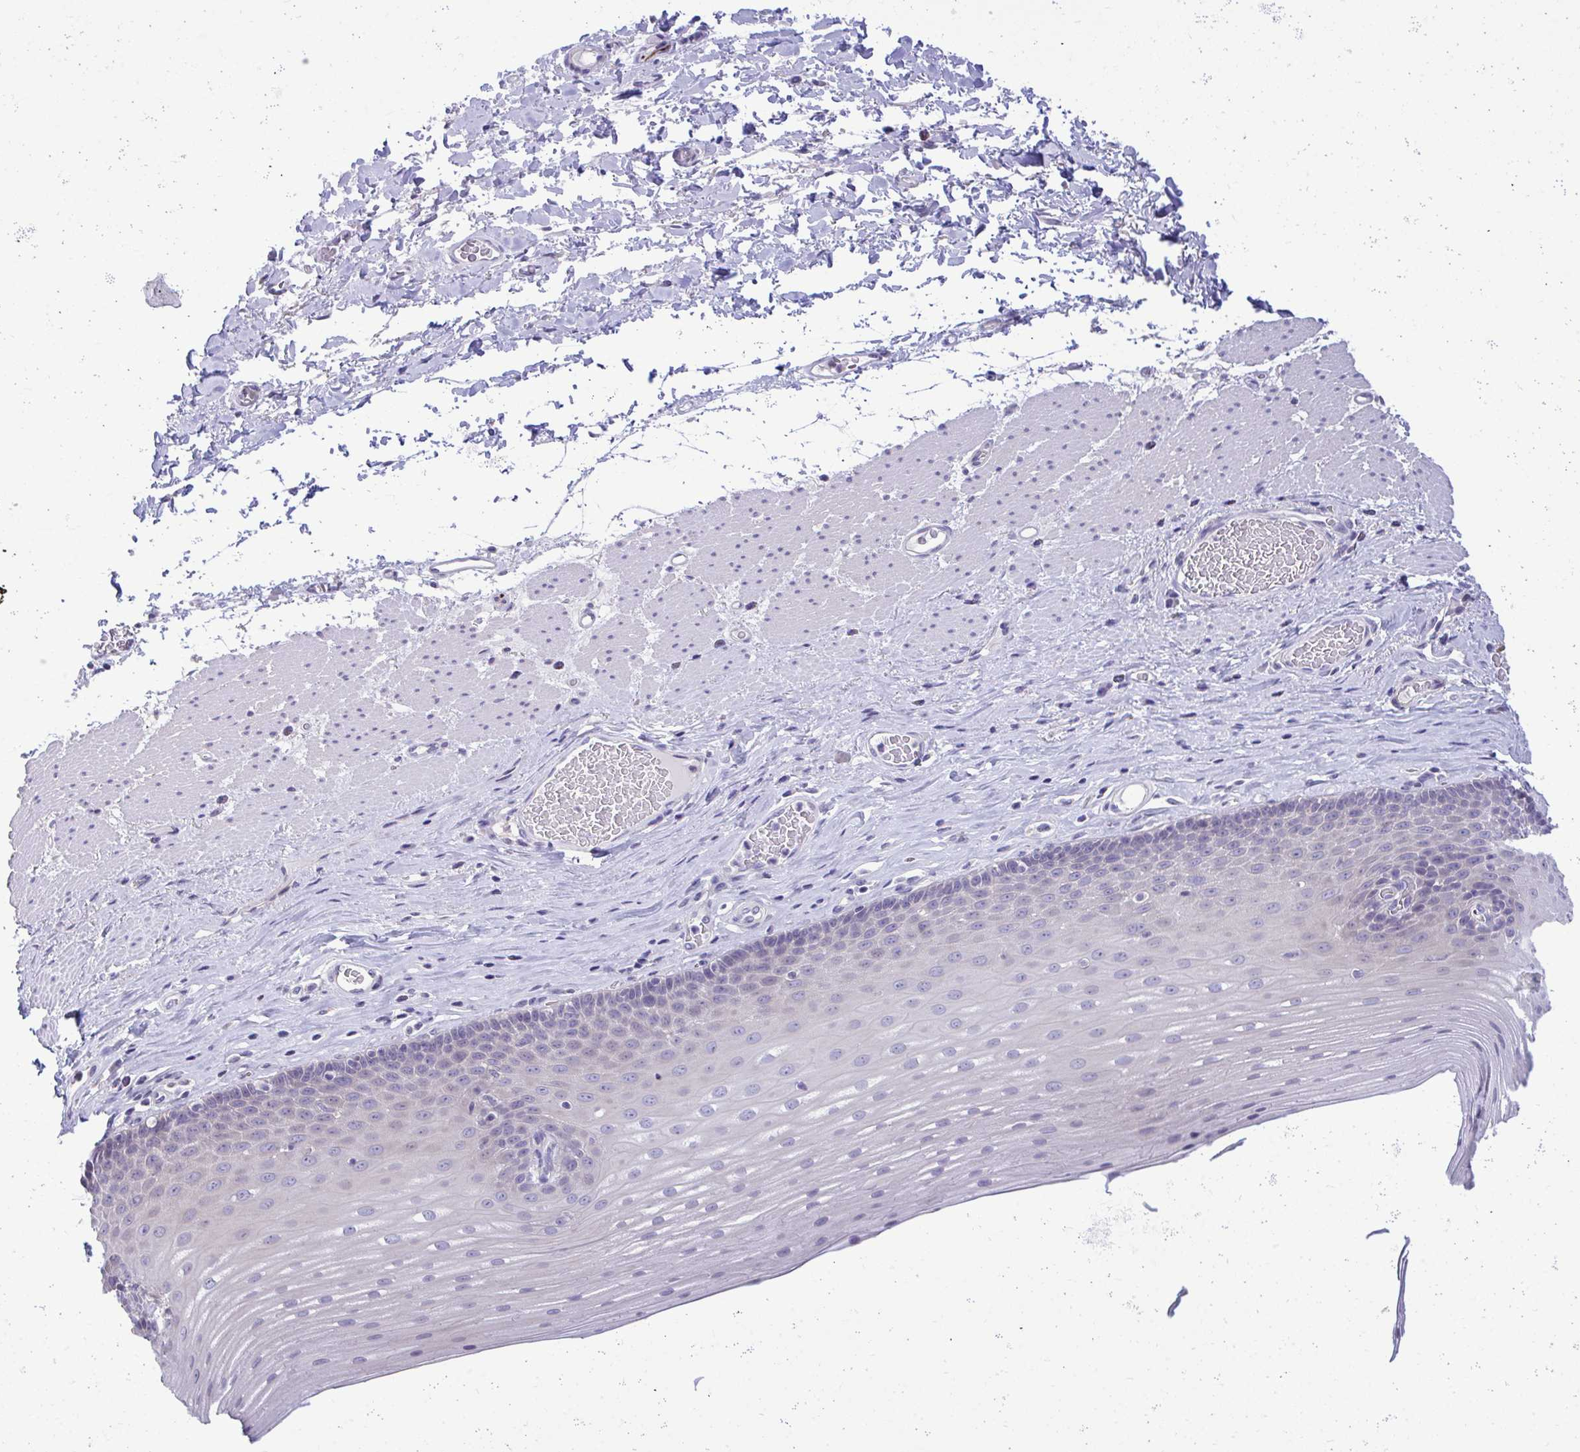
{"staining": {"intensity": "negative", "quantity": "none", "location": "none"}, "tissue": "esophagus", "cell_type": "Squamous epithelial cells", "image_type": "normal", "snomed": [{"axis": "morphology", "description": "Normal tissue, NOS"}, {"axis": "topography", "description": "Esophagus"}], "caption": "An immunohistochemistry image of normal esophagus is shown. There is no staining in squamous epithelial cells of esophagus.", "gene": "PIGK", "patient": {"sex": "male", "age": 62}}